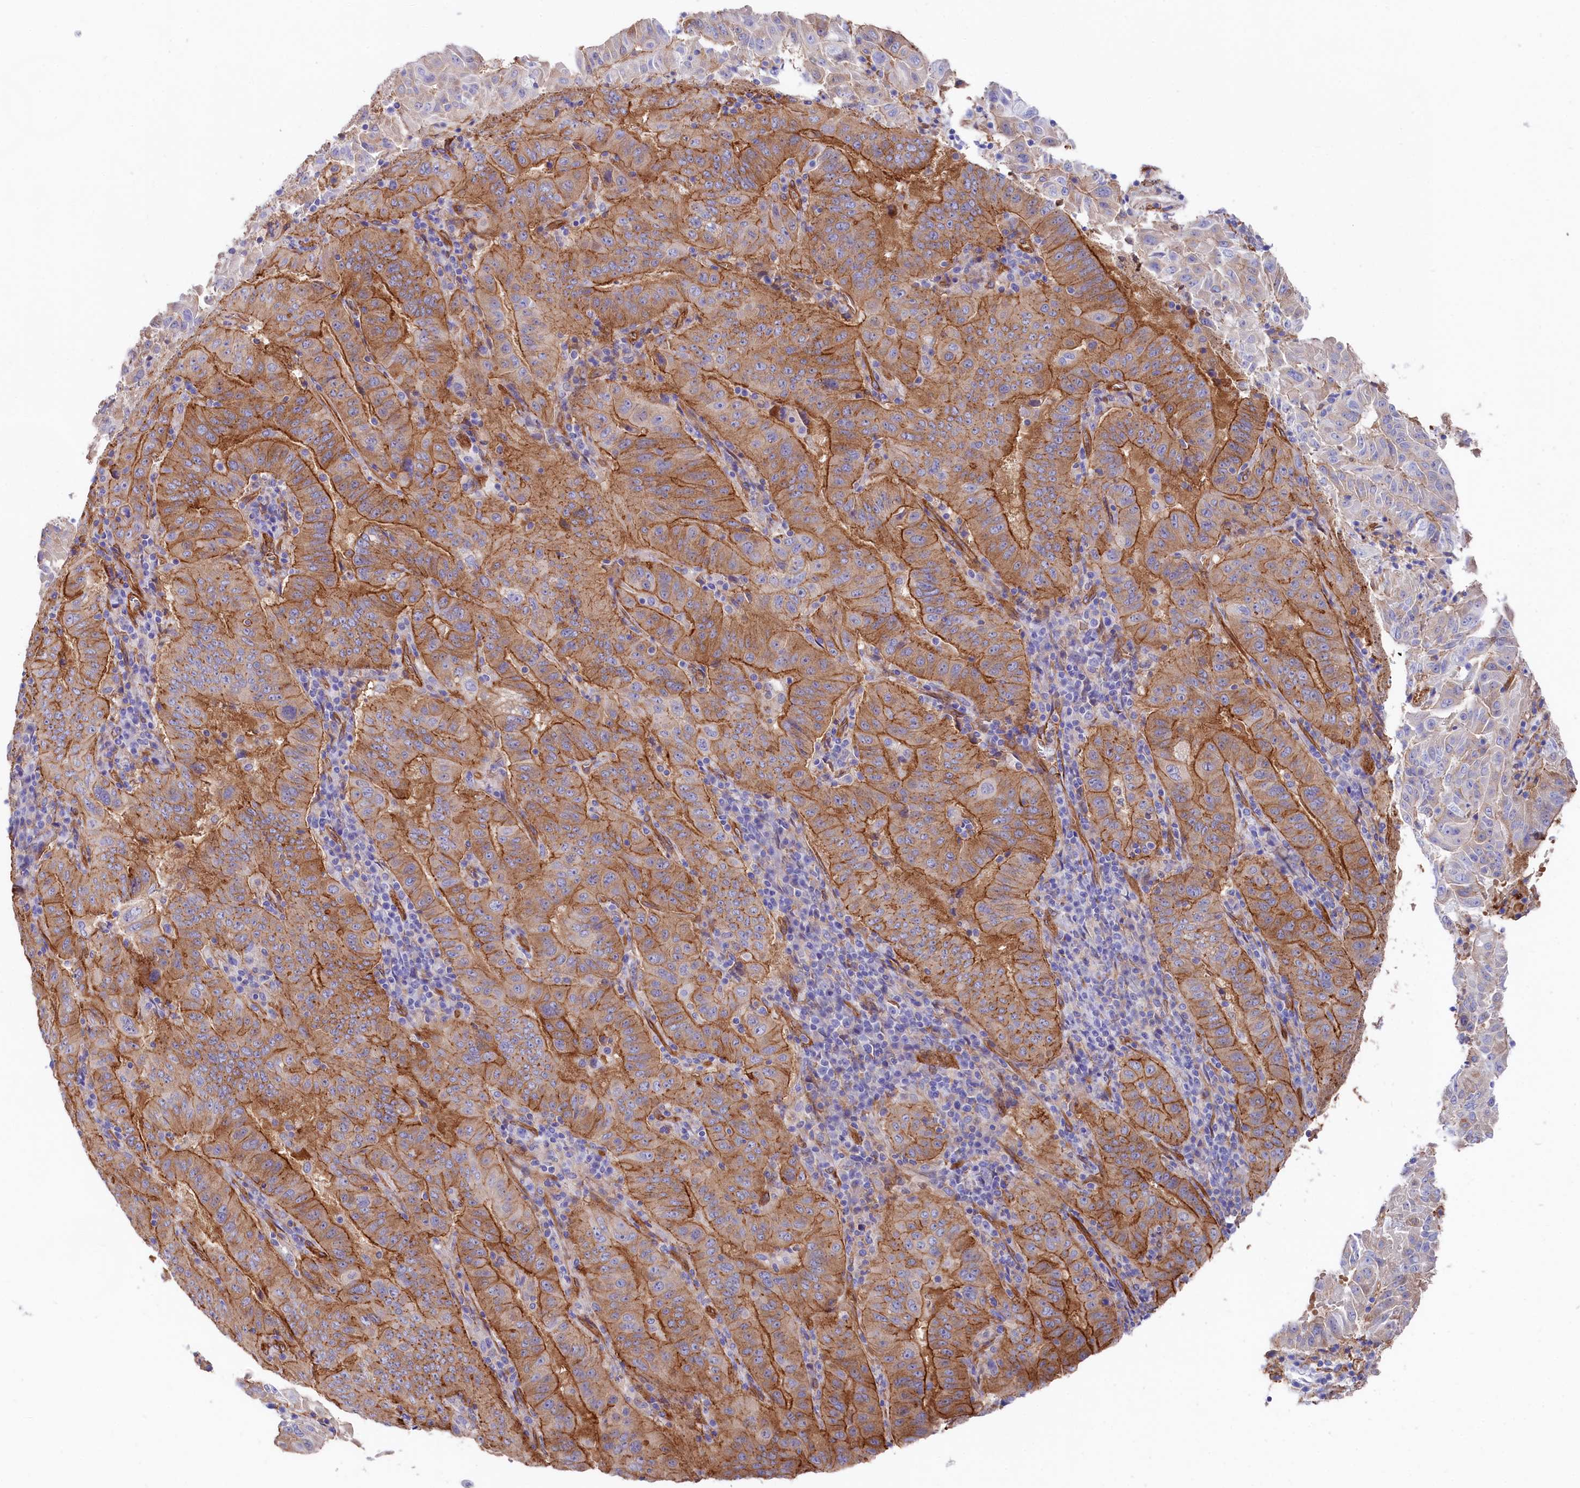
{"staining": {"intensity": "moderate", "quantity": ">75%", "location": "cytoplasmic/membranous"}, "tissue": "pancreatic cancer", "cell_type": "Tumor cells", "image_type": "cancer", "snomed": [{"axis": "morphology", "description": "Adenocarcinoma, NOS"}, {"axis": "topography", "description": "Pancreas"}], "caption": "The micrograph reveals staining of adenocarcinoma (pancreatic), revealing moderate cytoplasmic/membranous protein expression (brown color) within tumor cells. (DAB IHC with brightfield microscopy, high magnification).", "gene": "TNKS1BP1", "patient": {"sex": "male", "age": 63}}